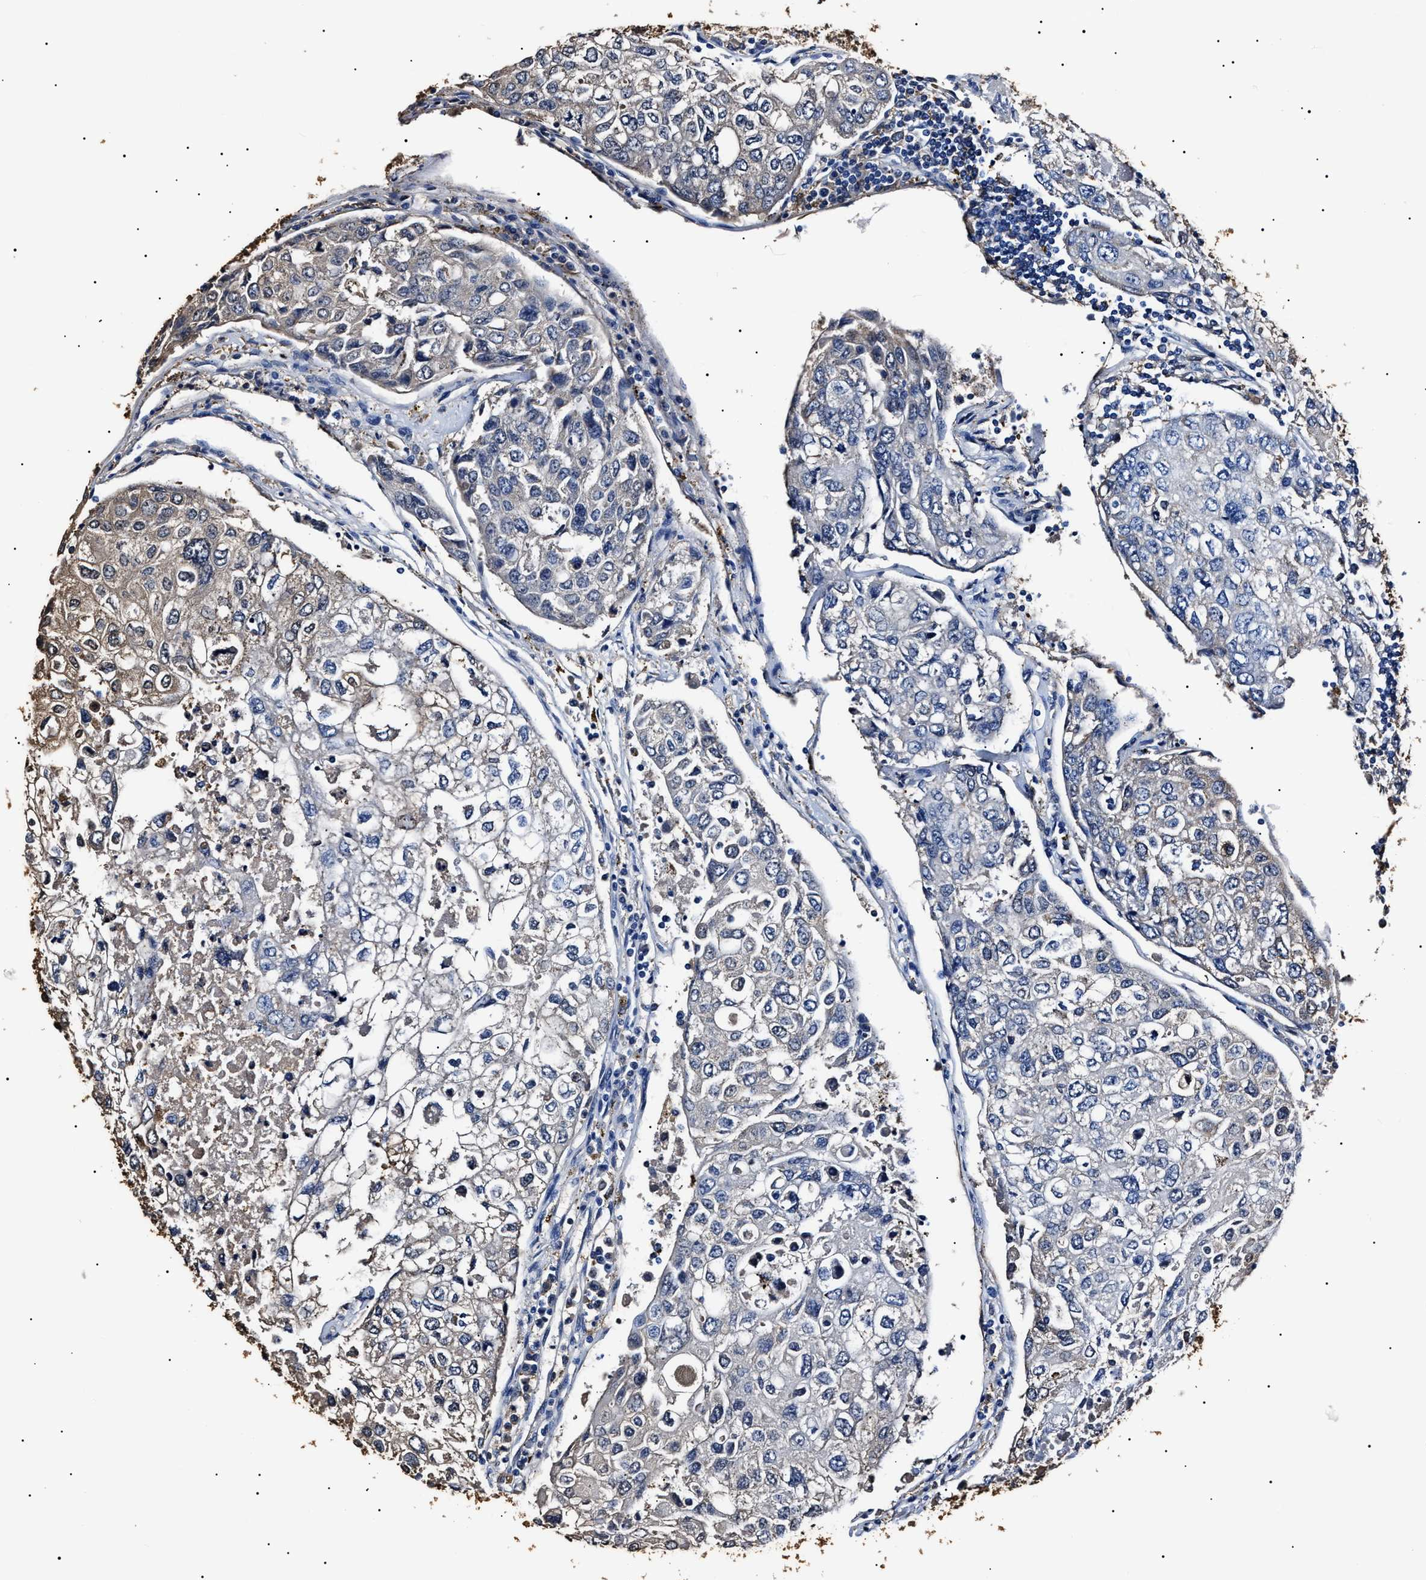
{"staining": {"intensity": "negative", "quantity": "none", "location": "none"}, "tissue": "urothelial cancer", "cell_type": "Tumor cells", "image_type": "cancer", "snomed": [{"axis": "morphology", "description": "Urothelial carcinoma, High grade"}, {"axis": "topography", "description": "Lymph node"}, {"axis": "topography", "description": "Urinary bladder"}], "caption": "The photomicrograph exhibits no significant positivity in tumor cells of urothelial cancer.", "gene": "ALDH1A1", "patient": {"sex": "male", "age": 51}}